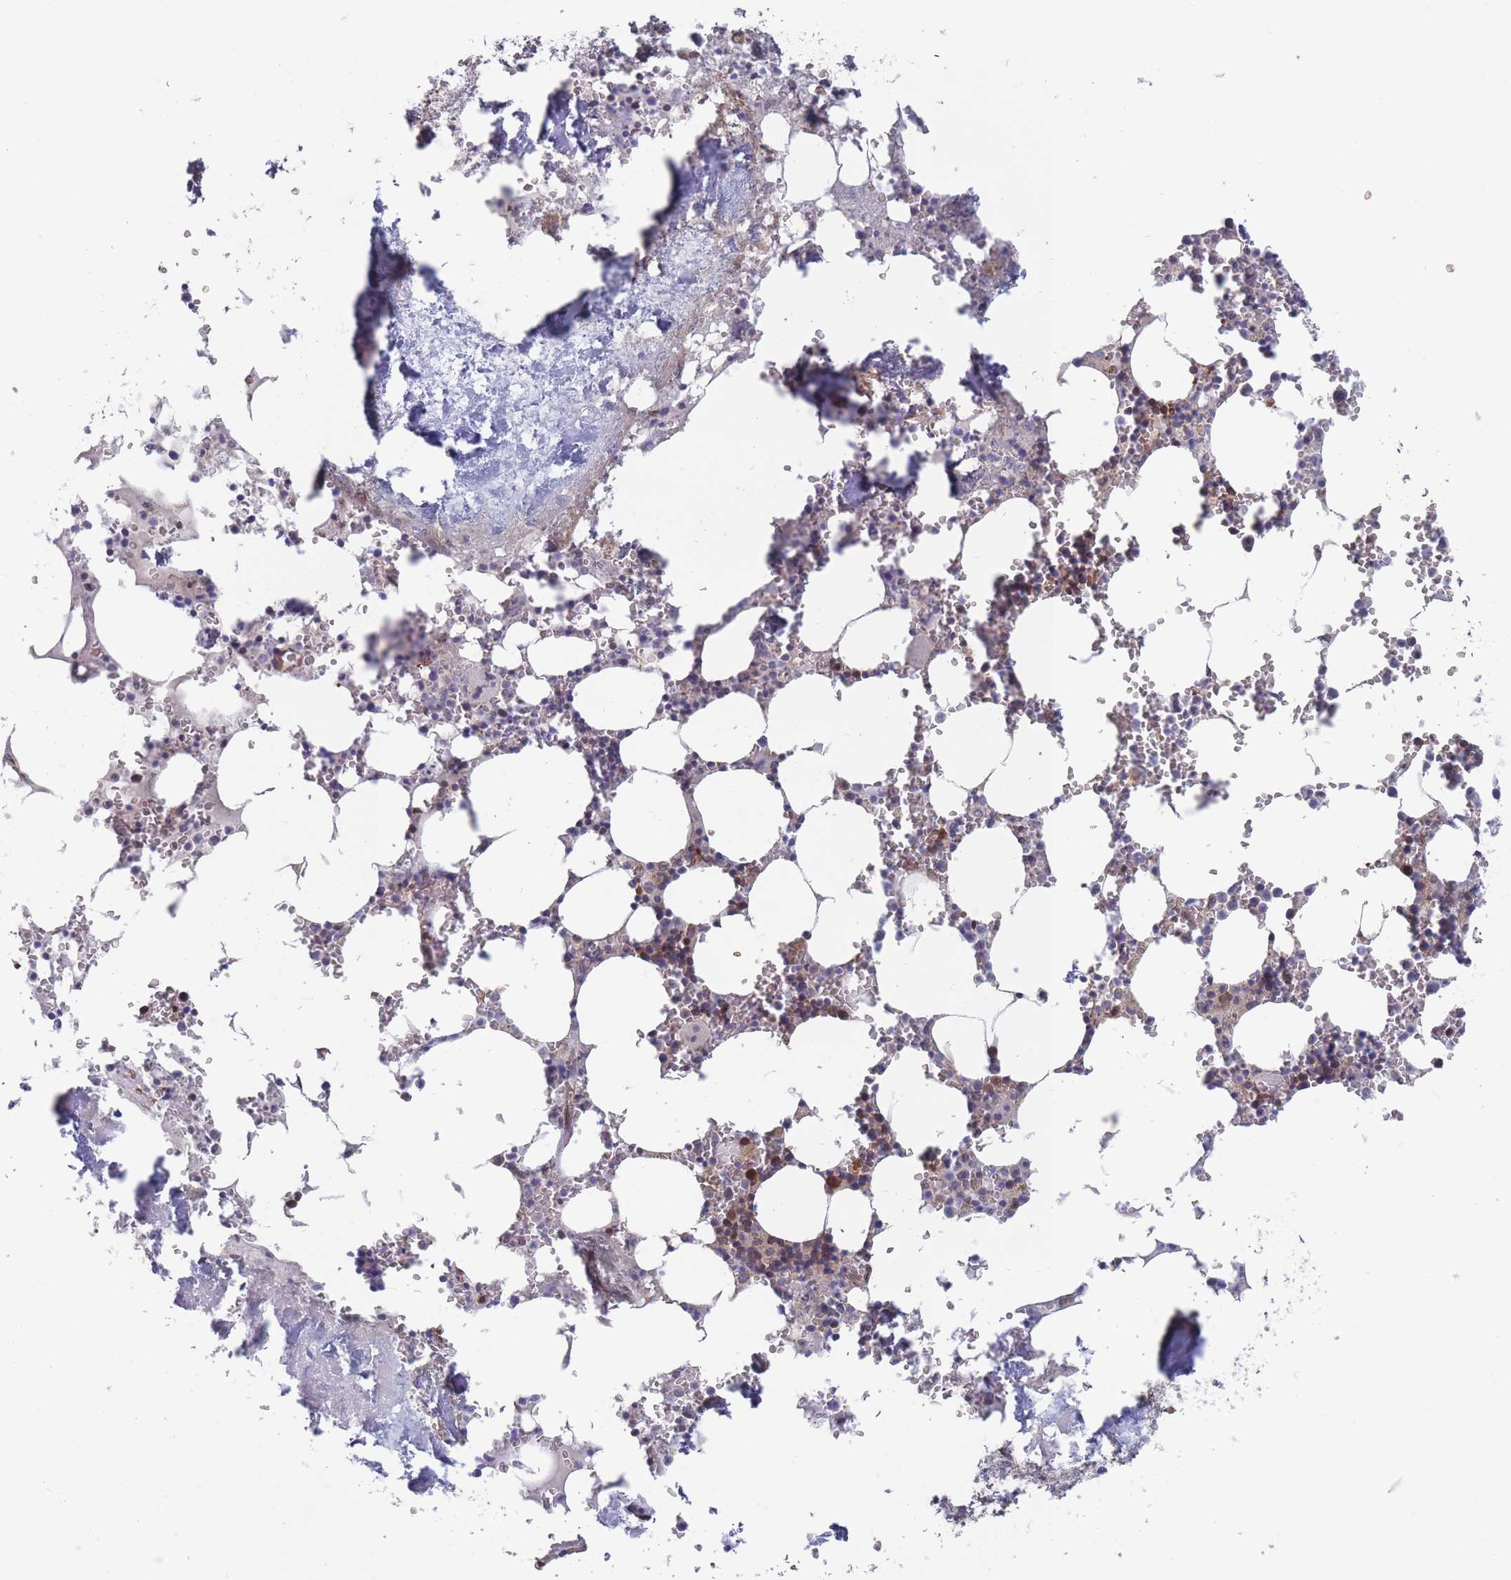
{"staining": {"intensity": "moderate", "quantity": "<25%", "location": "cytoplasmic/membranous"}, "tissue": "bone marrow", "cell_type": "Hematopoietic cells", "image_type": "normal", "snomed": [{"axis": "morphology", "description": "Normal tissue, NOS"}, {"axis": "topography", "description": "Bone marrow"}], "caption": "This is a histology image of IHC staining of unremarkable bone marrow, which shows moderate staining in the cytoplasmic/membranous of hematopoietic cells.", "gene": "SLC1A6", "patient": {"sex": "male", "age": 54}}